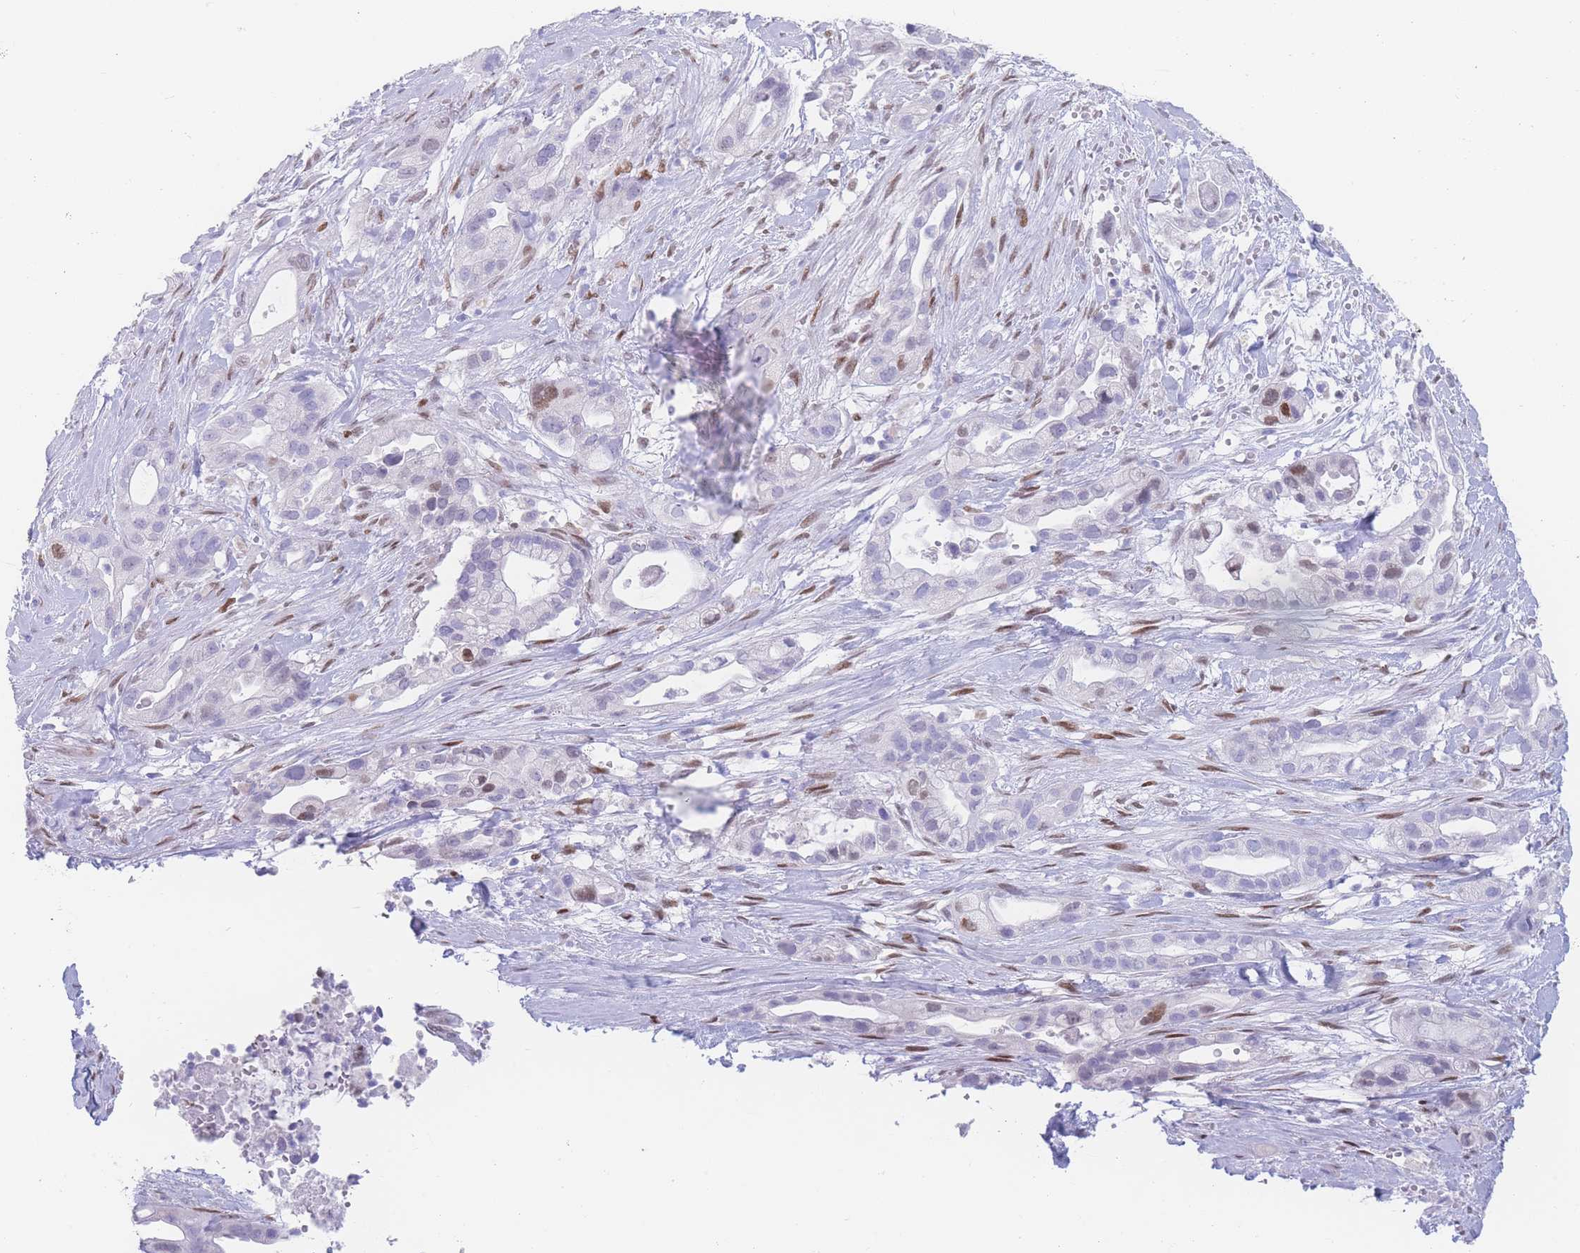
{"staining": {"intensity": "negative", "quantity": "none", "location": "none"}, "tissue": "pancreatic cancer", "cell_type": "Tumor cells", "image_type": "cancer", "snomed": [{"axis": "morphology", "description": "Adenocarcinoma, NOS"}, {"axis": "topography", "description": "Pancreas"}], "caption": "A high-resolution micrograph shows IHC staining of pancreatic cancer, which exhibits no significant expression in tumor cells.", "gene": "PSMB5", "patient": {"sex": "male", "age": 44}}